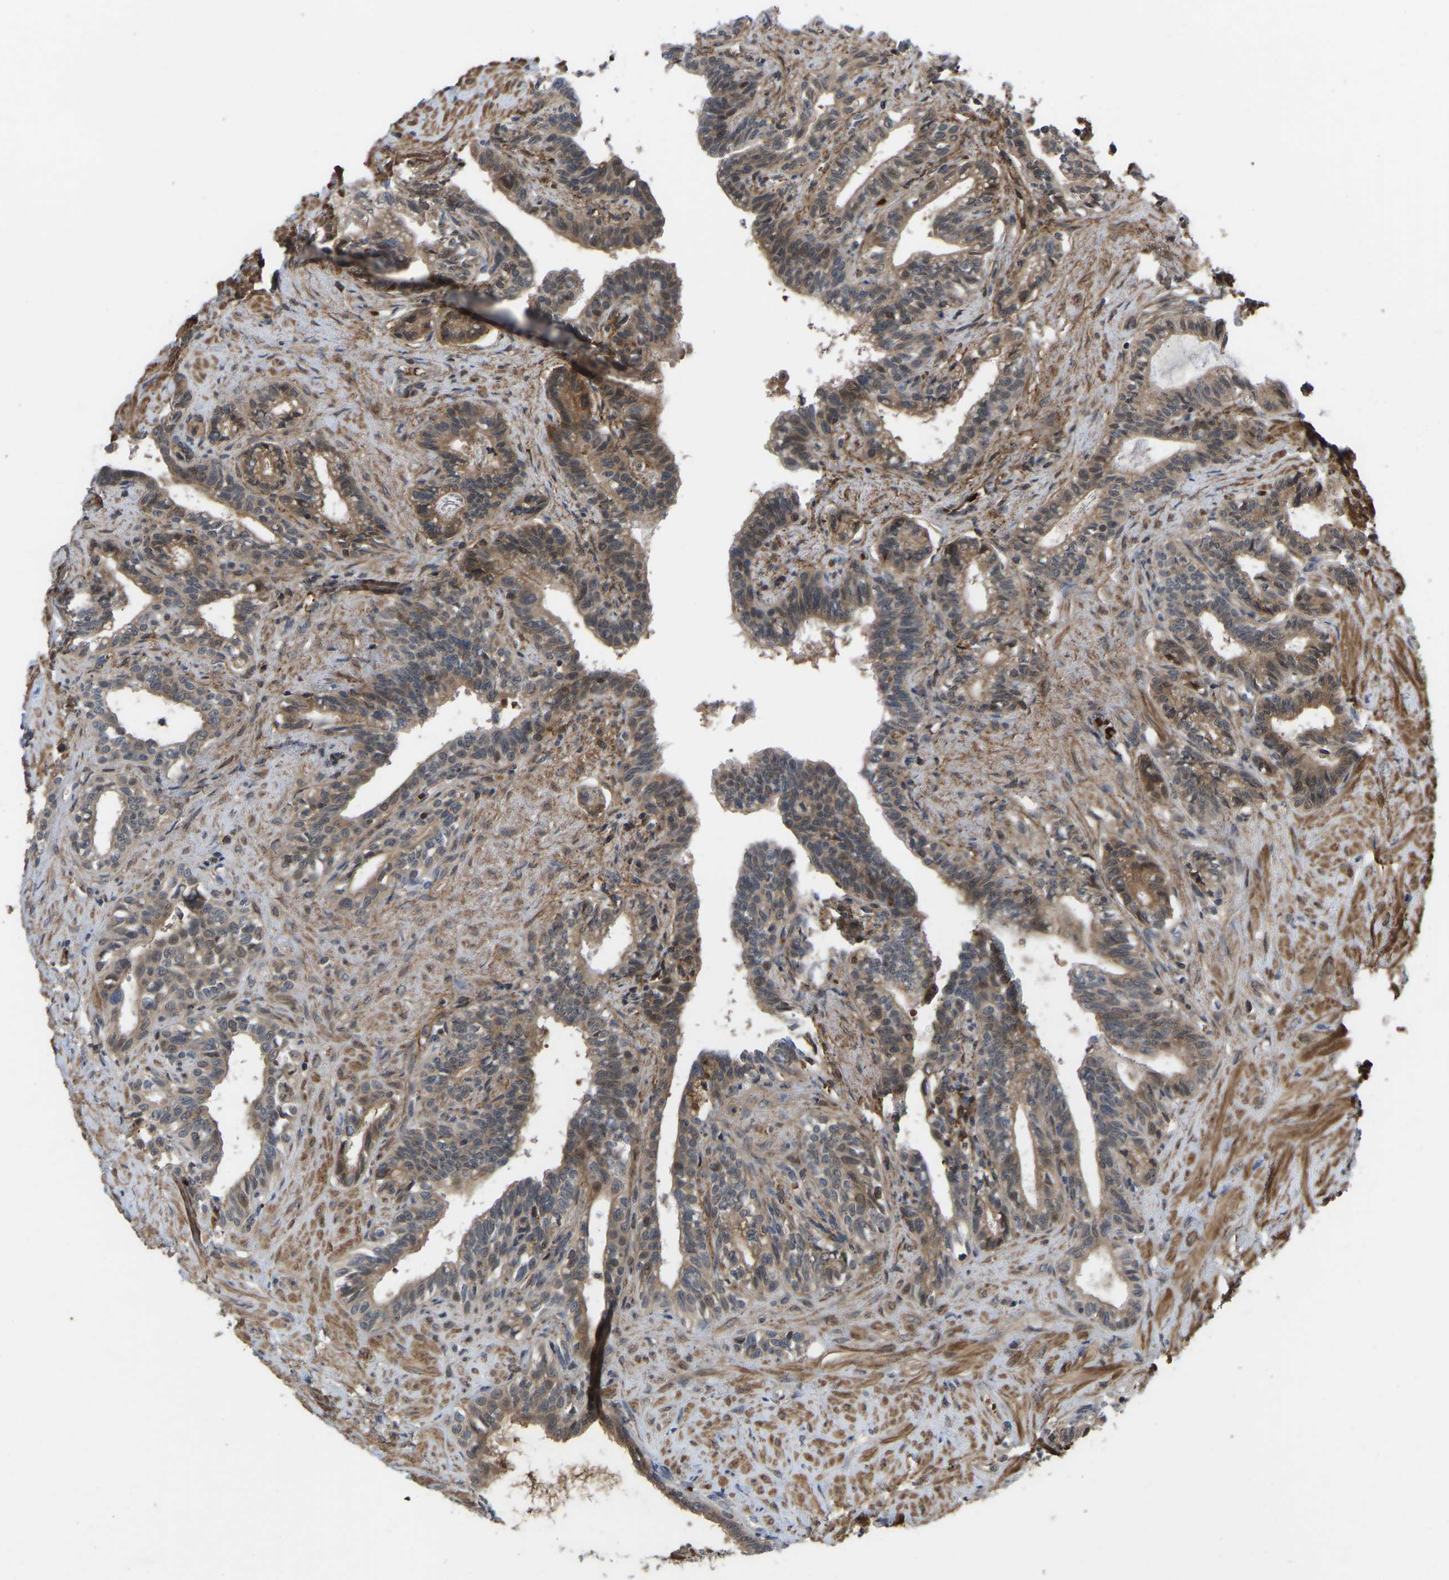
{"staining": {"intensity": "moderate", "quantity": ">75%", "location": "cytoplasmic/membranous,nuclear"}, "tissue": "seminal vesicle", "cell_type": "Glandular cells", "image_type": "normal", "snomed": [{"axis": "morphology", "description": "Normal tissue, NOS"}, {"axis": "morphology", "description": "Adenocarcinoma, High grade"}, {"axis": "topography", "description": "Prostate"}, {"axis": "topography", "description": "Seminal veicle"}], "caption": "Benign seminal vesicle reveals moderate cytoplasmic/membranous,nuclear staining in about >75% of glandular cells.", "gene": "CYP7B1", "patient": {"sex": "male", "age": 55}}